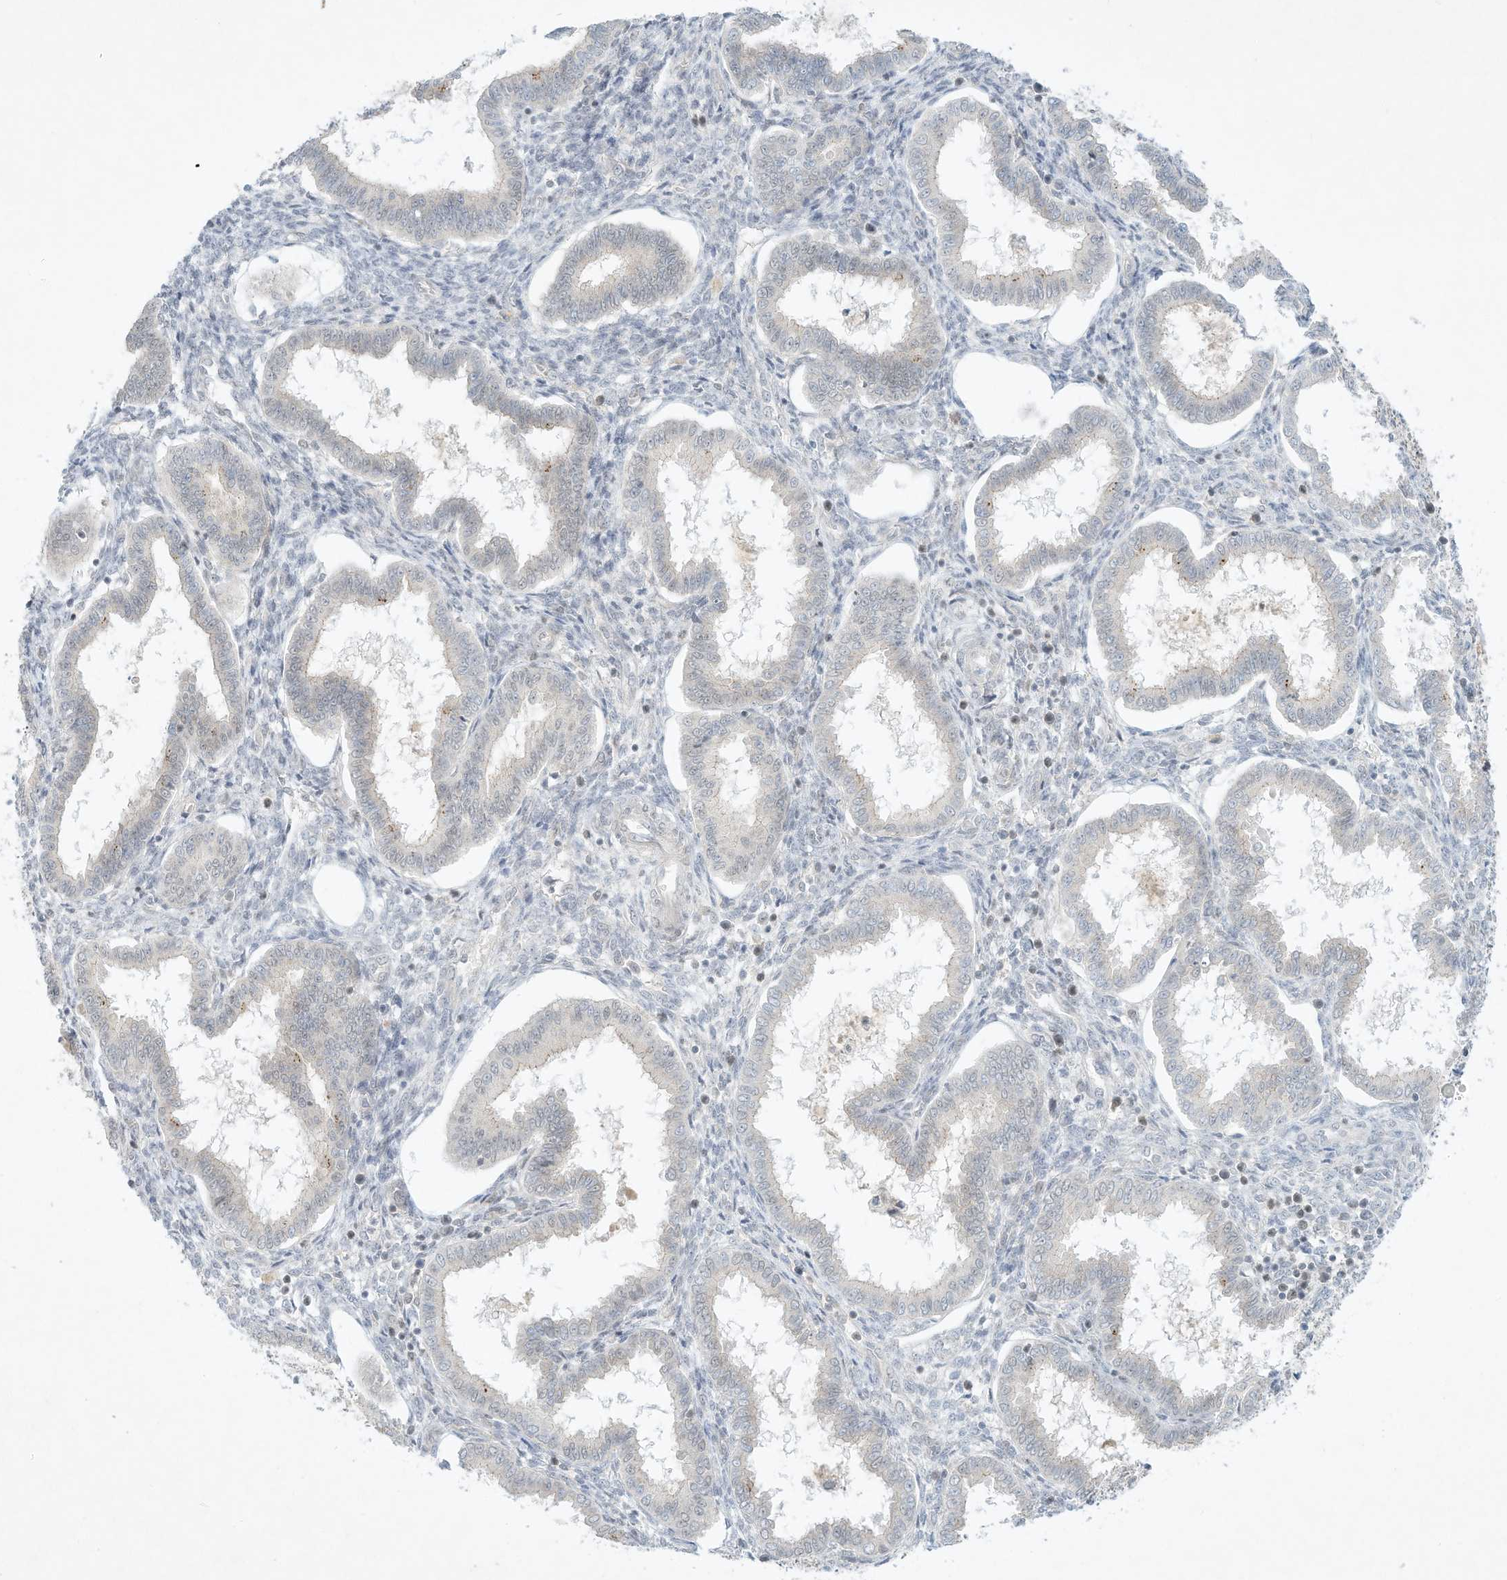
{"staining": {"intensity": "negative", "quantity": "none", "location": "none"}, "tissue": "endometrium", "cell_type": "Cells in endometrial stroma", "image_type": "normal", "snomed": [{"axis": "morphology", "description": "Normal tissue, NOS"}, {"axis": "topography", "description": "Endometrium"}], "caption": "This image is of unremarkable endometrium stained with immunohistochemistry (IHC) to label a protein in brown with the nuclei are counter-stained blue. There is no expression in cells in endometrial stroma. The staining was performed using DAB (3,3'-diaminobenzidine) to visualize the protein expression in brown, while the nuclei were stained in blue with hematoxylin (Magnification: 20x).", "gene": "PAK6", "patient": {"sex": "female", "age": 24}}